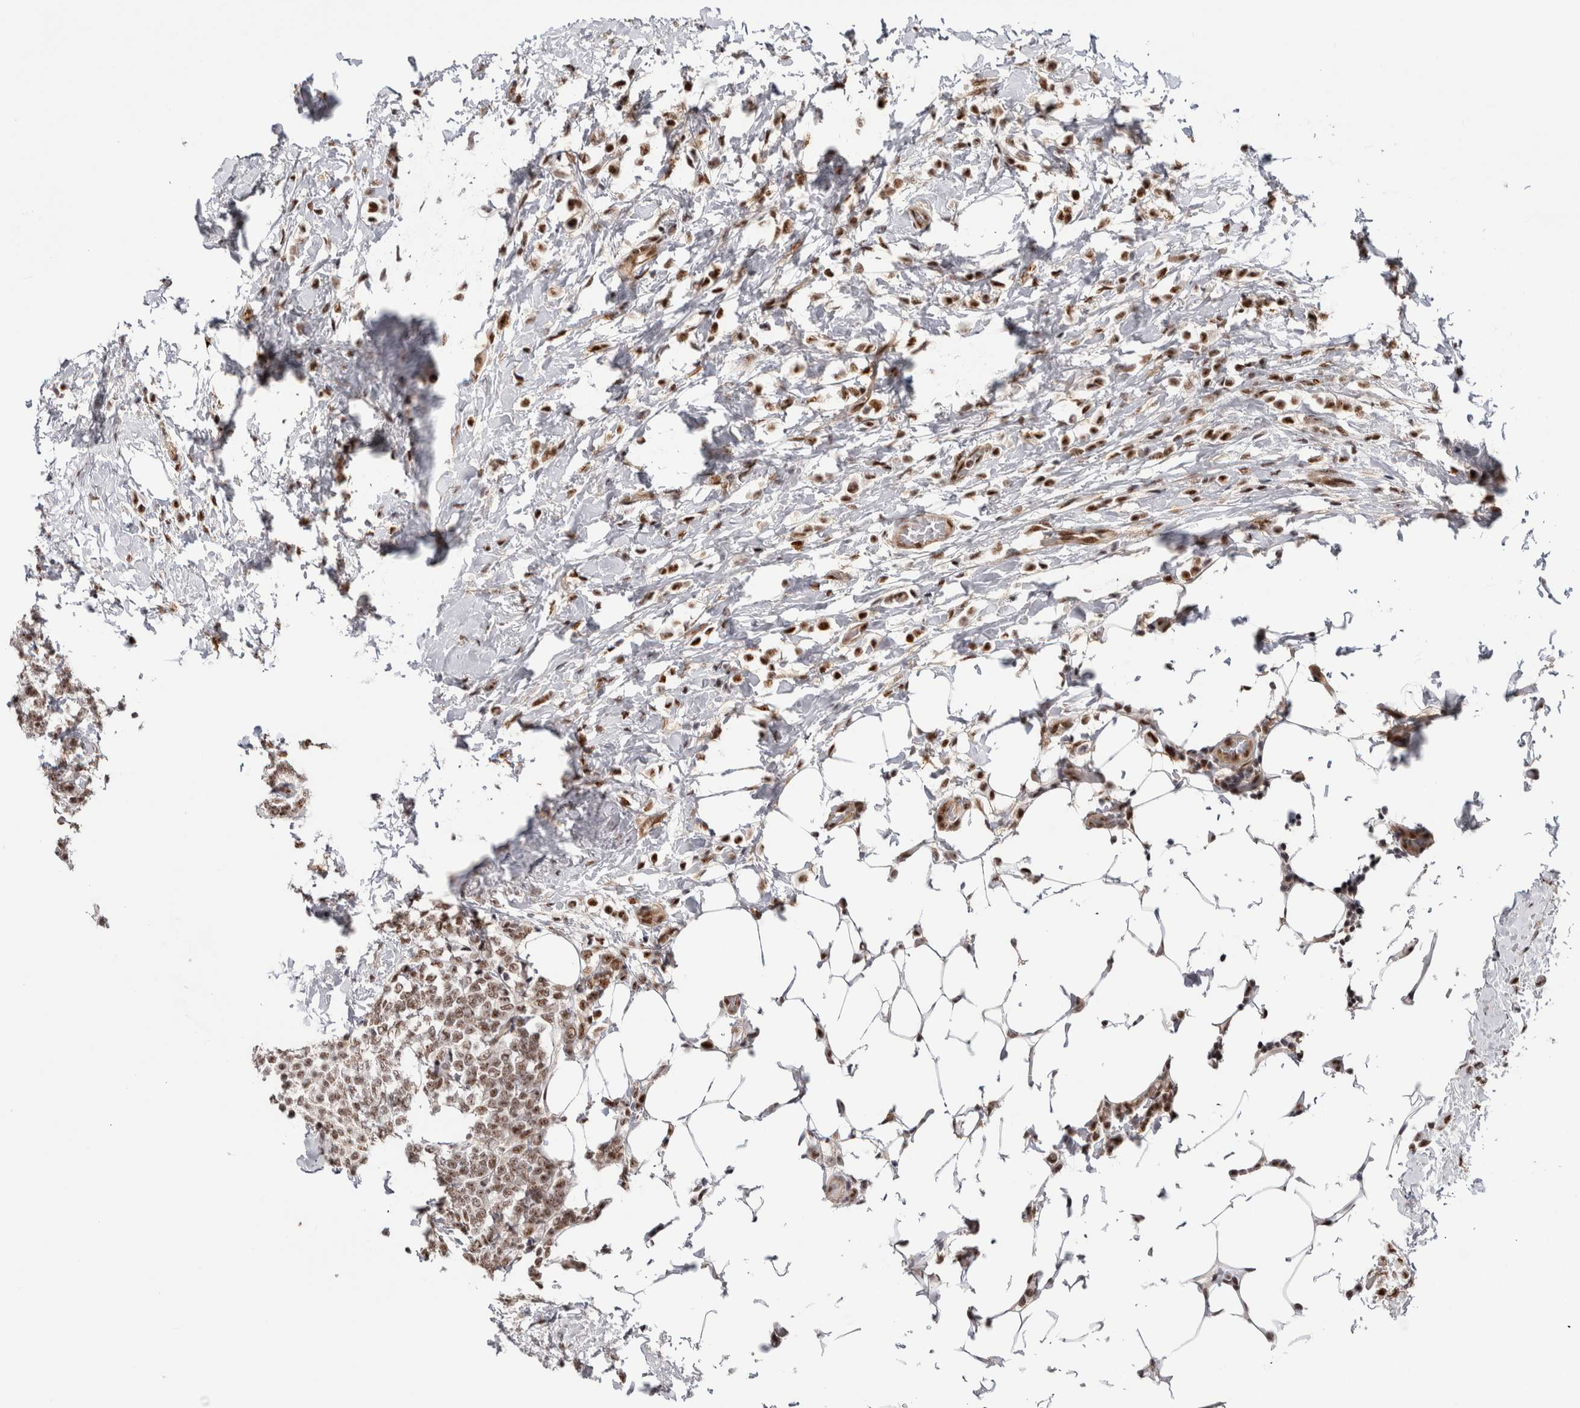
{"staining": {"intensity": "moderate", "quantity": ">75%", "location": "nuclear"}, "tissue": "breast cancer", "cell_type": "Tumor cells", "image_type": "cancer", "snomed": [{"axis": "morphology", "description": "Lobular carcinoma"}, {"axis": "topography", "description": "Breast"}], "caption": "Protein expression analysis of human breast cancer reveals moderate nuclear positivity in approximately >75% of tumor cells.", "gene": "MKNK1", "patient": {"sex": "female", "age": 50}}